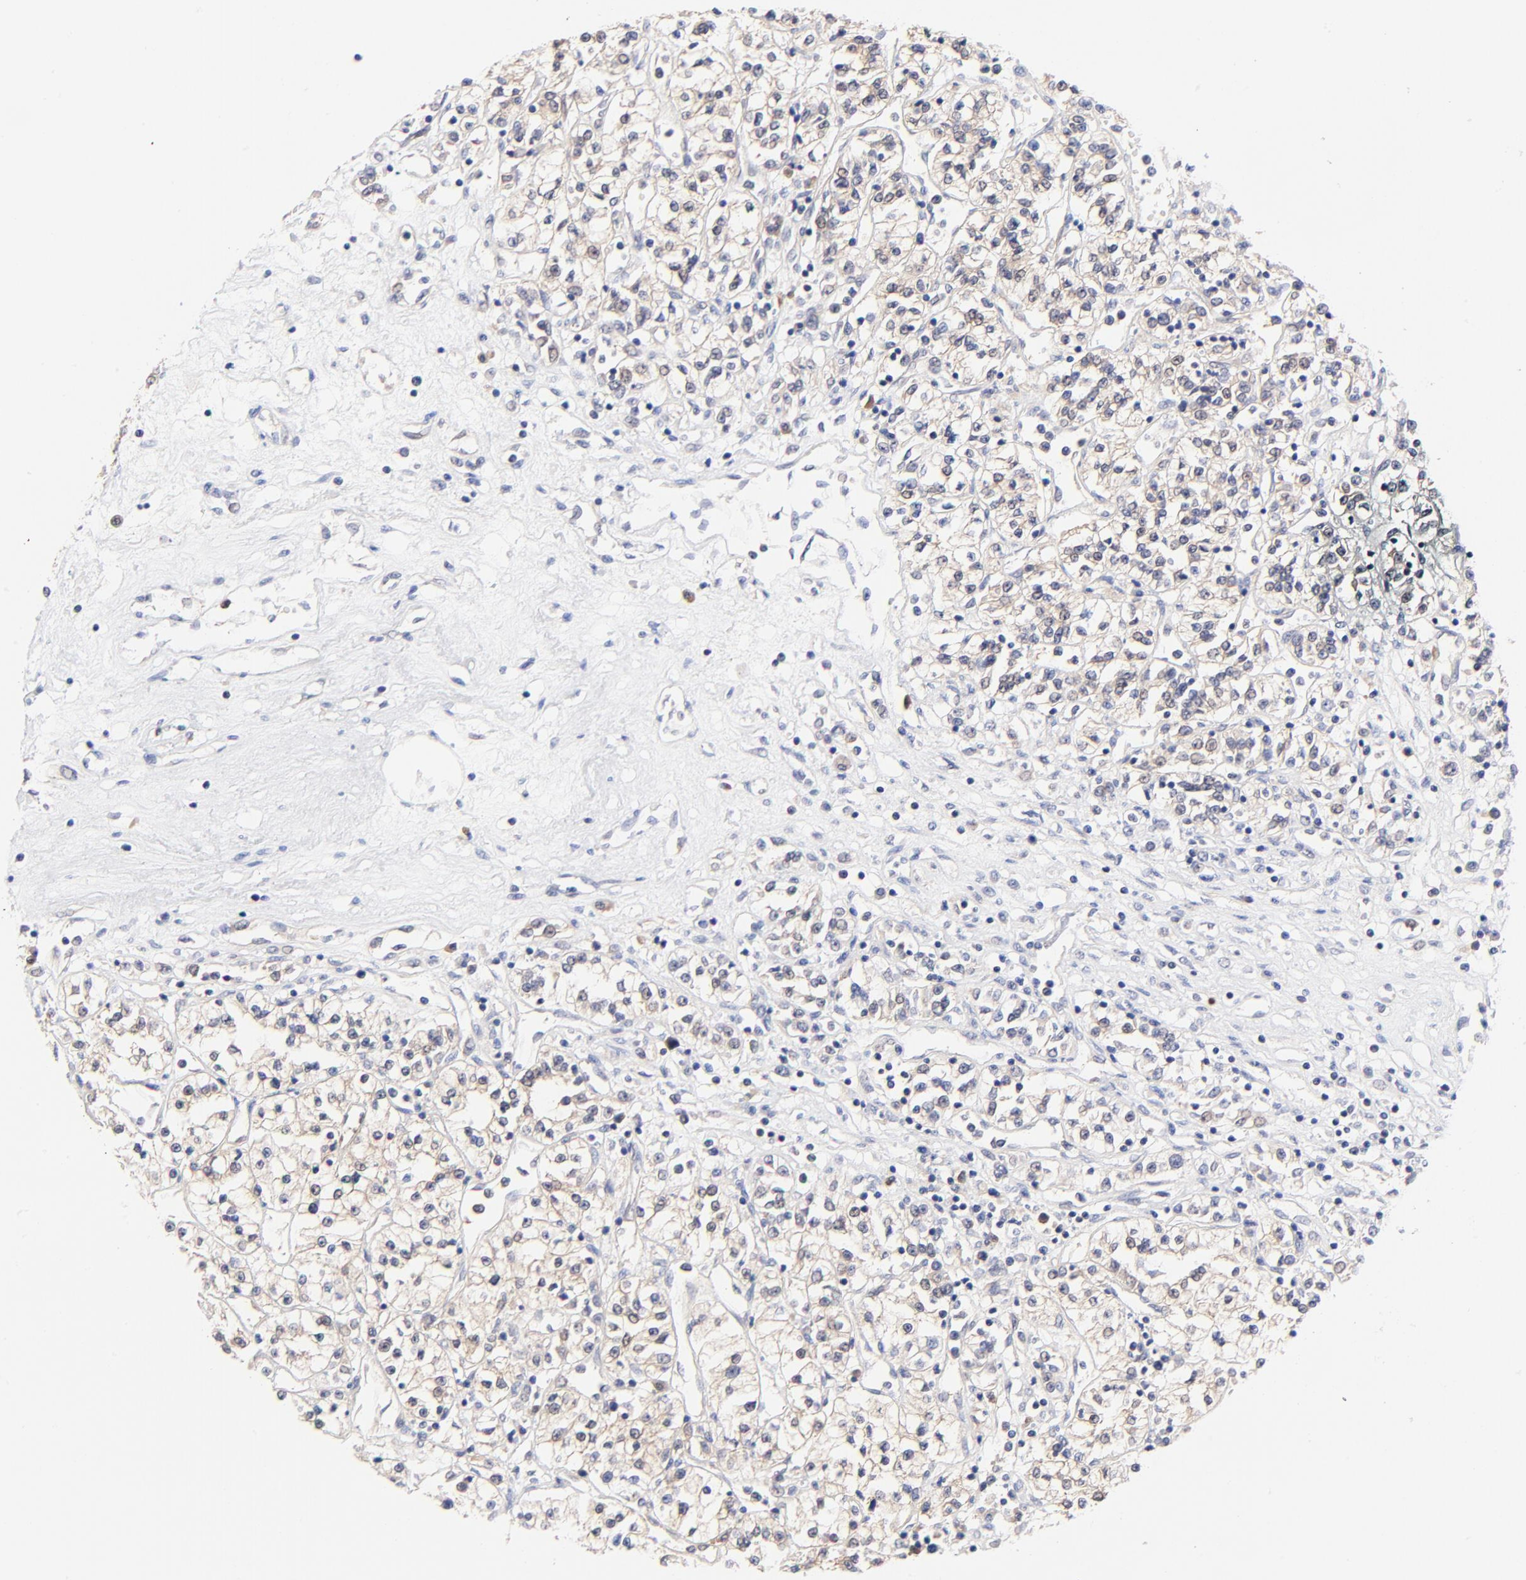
{"staining": {"intensity": "negative", "quantity": "none", "location": "none"}, "tissue": "renal cancer", "cell_type": "Tumor cells", "image_type": "cancer", "snomed": [{"axis": "morphology", "description": "Adenocarcinoma, NOS"}, {"axis": "topography", "description": "Kidney"}], "caption": "This is an IHC micrograph of human renal cancer. There is no expression in tumor cells.", "gene": "TXNL1", "patient": {"sex": "female", "age": 76}}